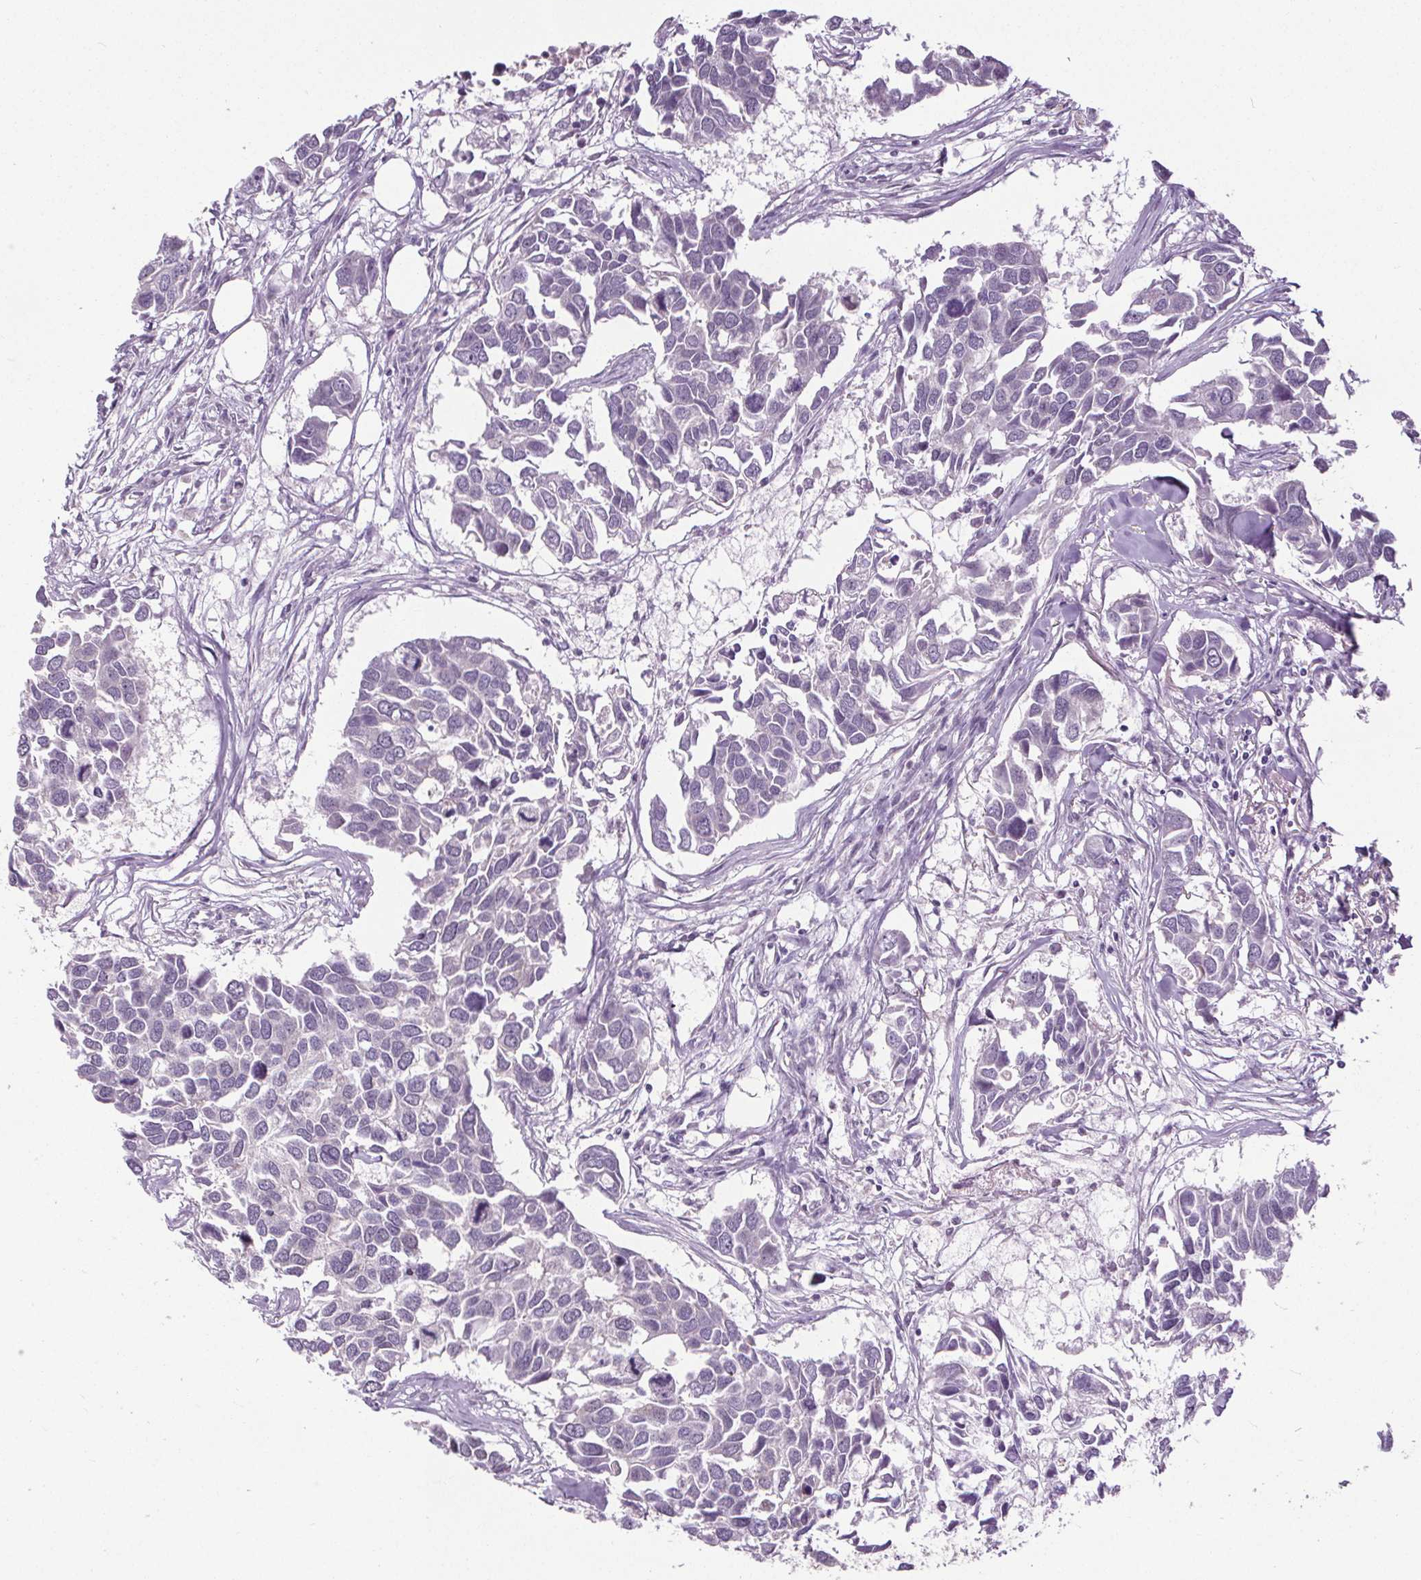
{"staining": {"intensity": "negative", "quantity": "none", "location": "none"}, "tissue": "breast cancer", "cell_type": "Tumor cells", "image_type": "cancer", "snomed": [{"axis": "morphology", "description": "Duct carcinoma"}, {"axis": "topography", "description": "Breast"}], "caption": "The photomicrograph reveals no significant staining in tumor cells of breast cancer (infiltrating ductal carcinoma).", "gene": "SLC2A9", "patient": {"sex": "female", "age": 83}}